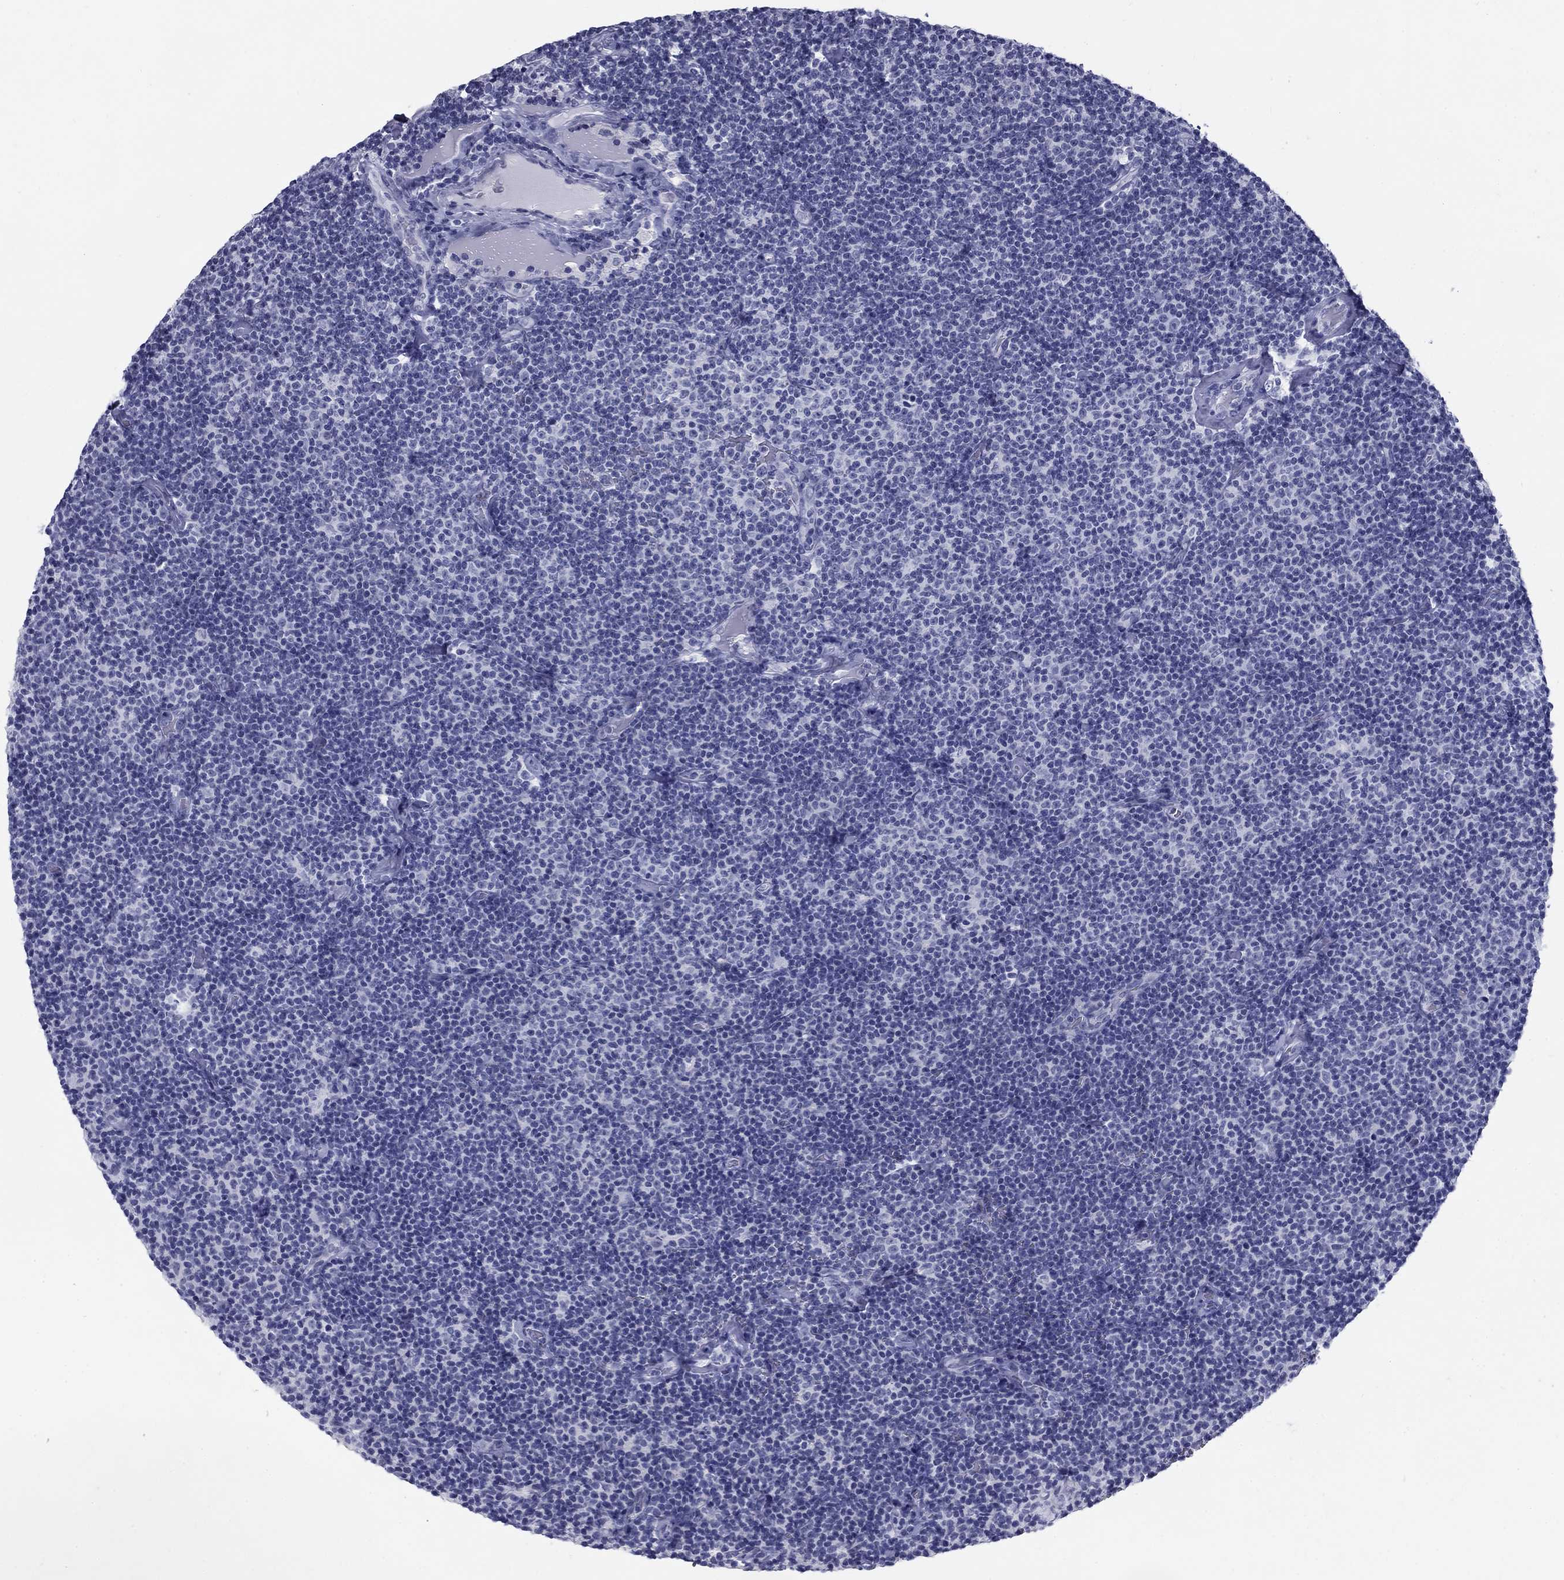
{"staining": {"intensity": "negative", "quantity": "none", "location": "none"}, "tissue": "lymphoma", "cell_type": "Tumor cells", "image_type": "cancer", "snomed": [{"axis": "morphology", "description": "Malignant lymphoma, non-Hodgkin's type, Low grade"}, {"axis": "topography", "description": "Lymph node"}], "caption": "A micrograph of human lymphoma is negative for staining in tumor cells.", "gene": "C4orf19", "patient": {"sex": "male", "age": 81}}